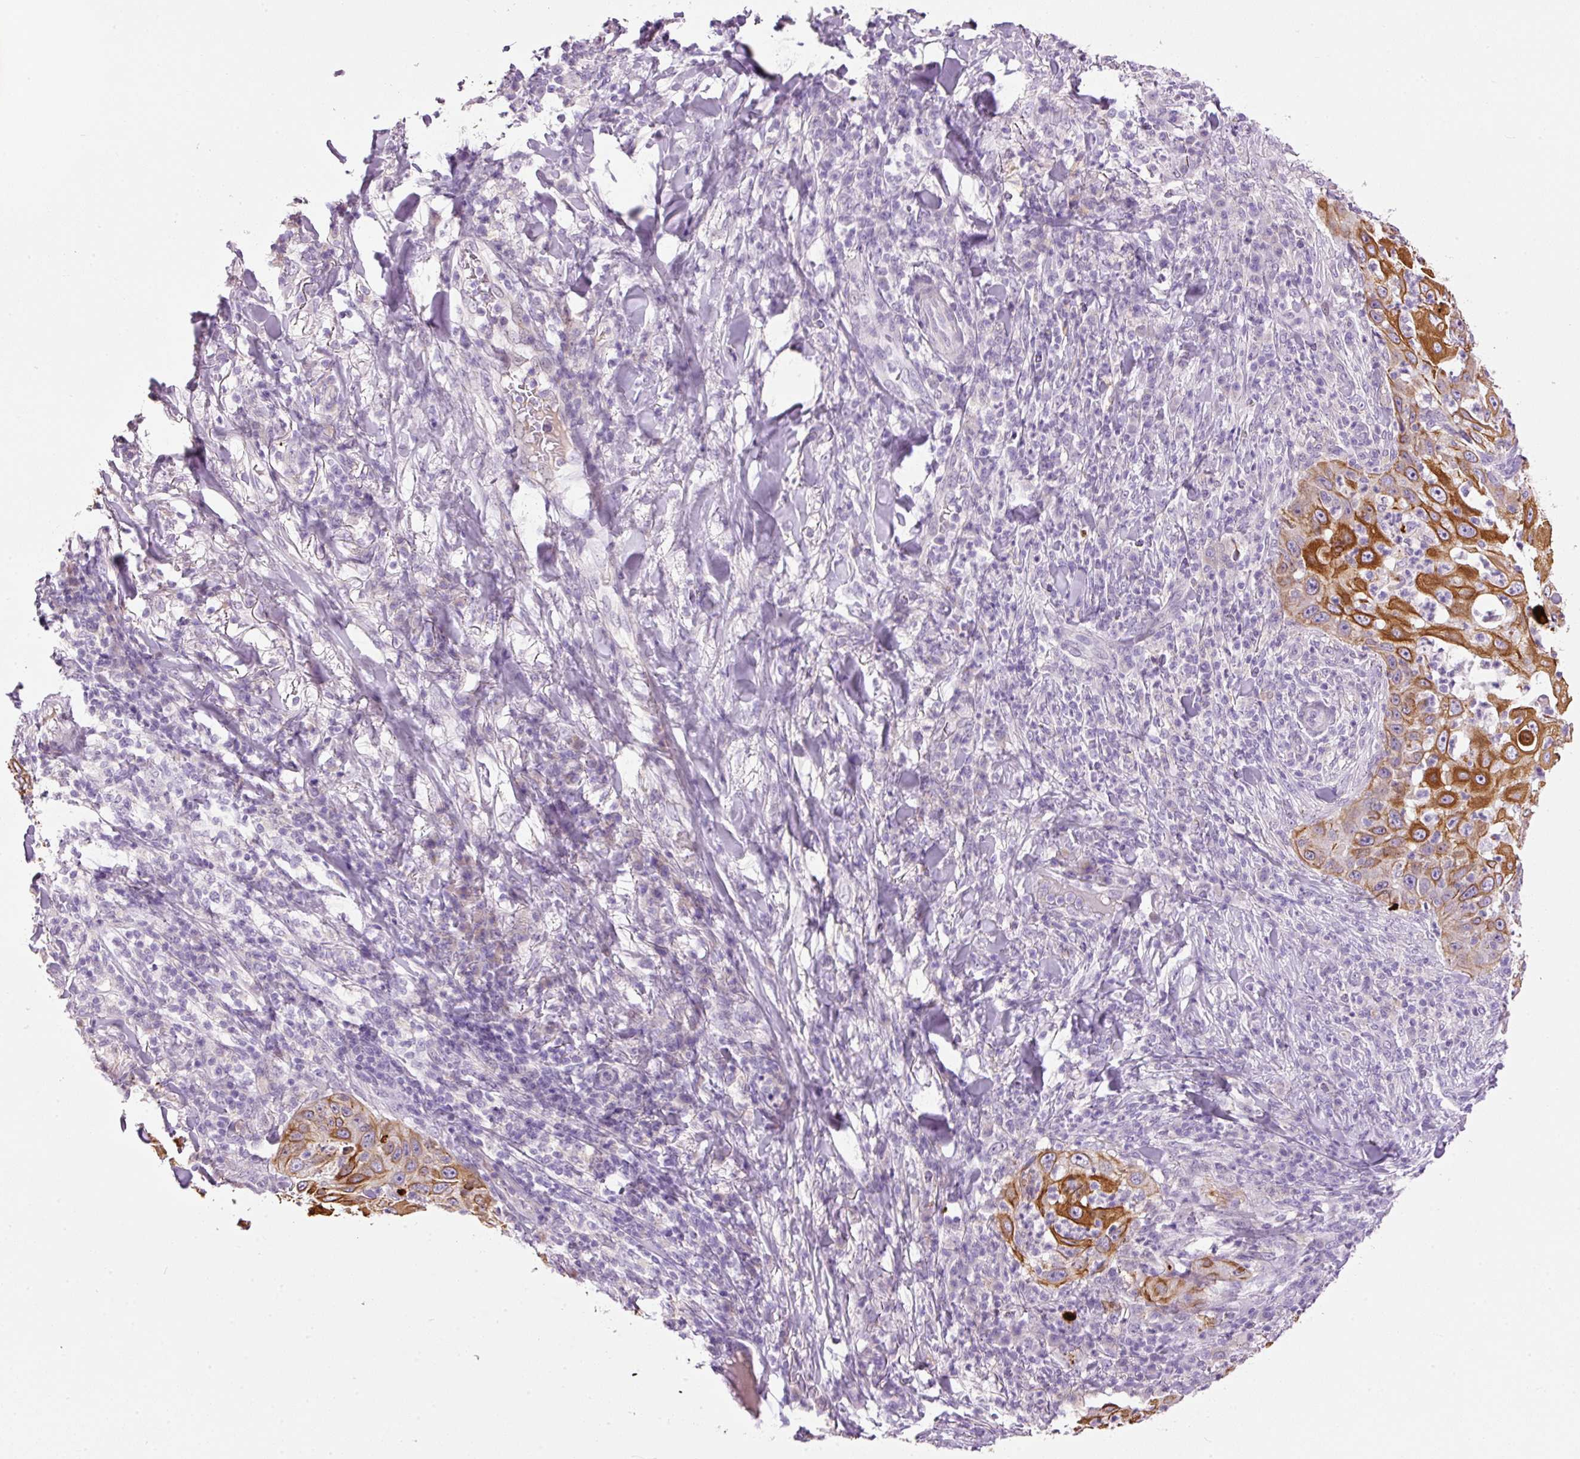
{"staining": {"intensity": "moderate", "quantity": ">75%", "location": "cytoplasmic/membranous"}, "tissue": "skin cancer", "cell_type": "Tumor cells", "image_type": "cancer", "snomed": [{"axis": "morphology", "description": "Squamous cell carcinoma, NOS"}, {"axis": "topography", "description": "Skin"}], "caption": "Tumor cells display medium levels of moderate cytoplasmic/membranous expression in about >75% of cells in skin cancer. (Brightfield microscopy of DAB IHC at high magnification).", "gene": "SRC", "patient": {"sex": "female", "age": 44}}